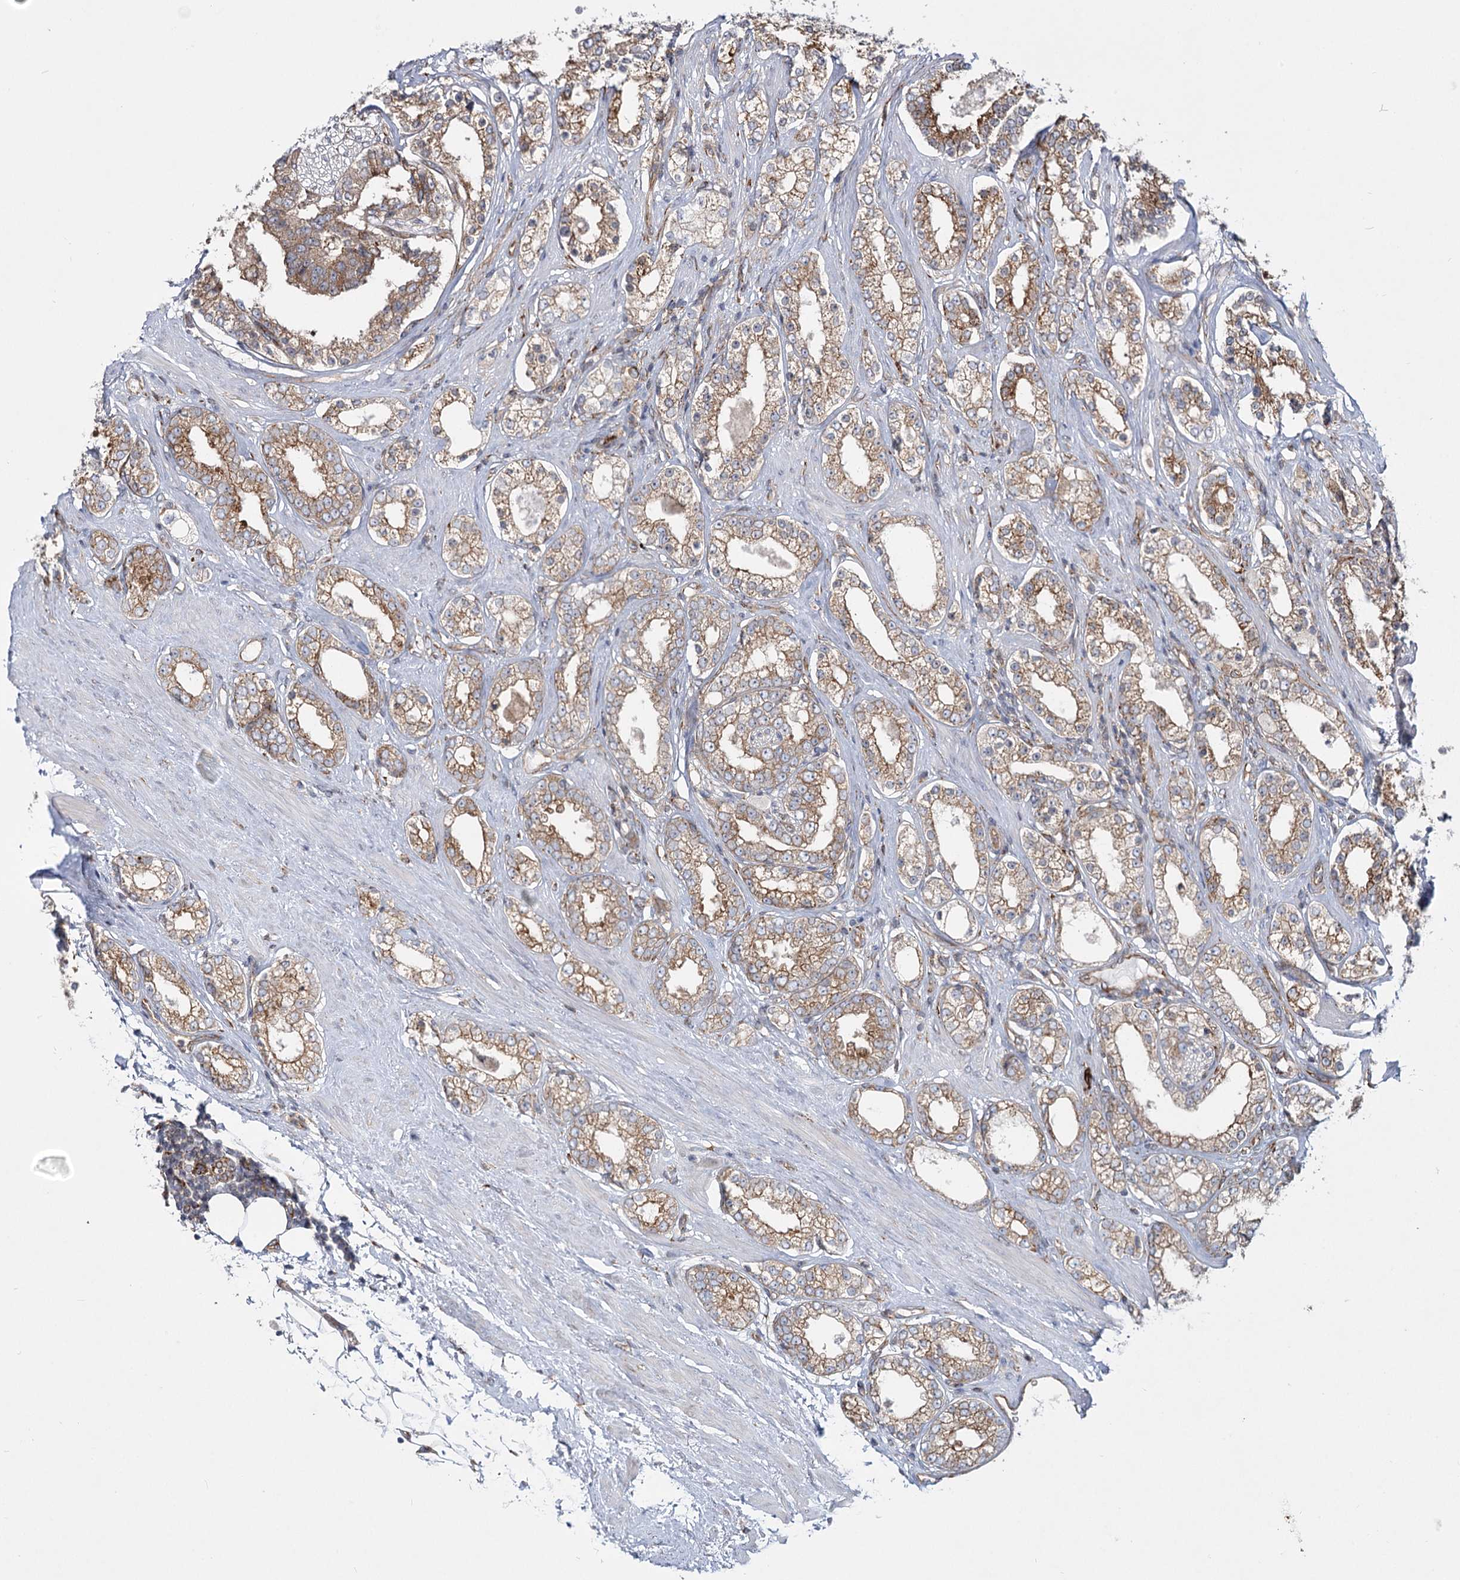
{"staining": {"intensity": "moderate", "quantity": ">75%", "location": "cytoplasmic/membranous"}, "tissue": "prostate cancer", "cell_type": "Tumor cells", "image_type": "cancer", "snomed": [{"axis": "morphology", "description": "Normal tissue, NOS"}, {"axis": "morphology", "description": "Adenocarcinoma, High grade"}, {"axis": "topography", "description": "Prostate"}], "caption": "Brown immunohistochemical staining in human prostate adenocarcinoma (high-grade) shows moderate cytoplasmic/membranous expression in approximately >75% of tumor cells.", "gene": "POGLUT1", "patient": {"sex": "male", "age": 83}}